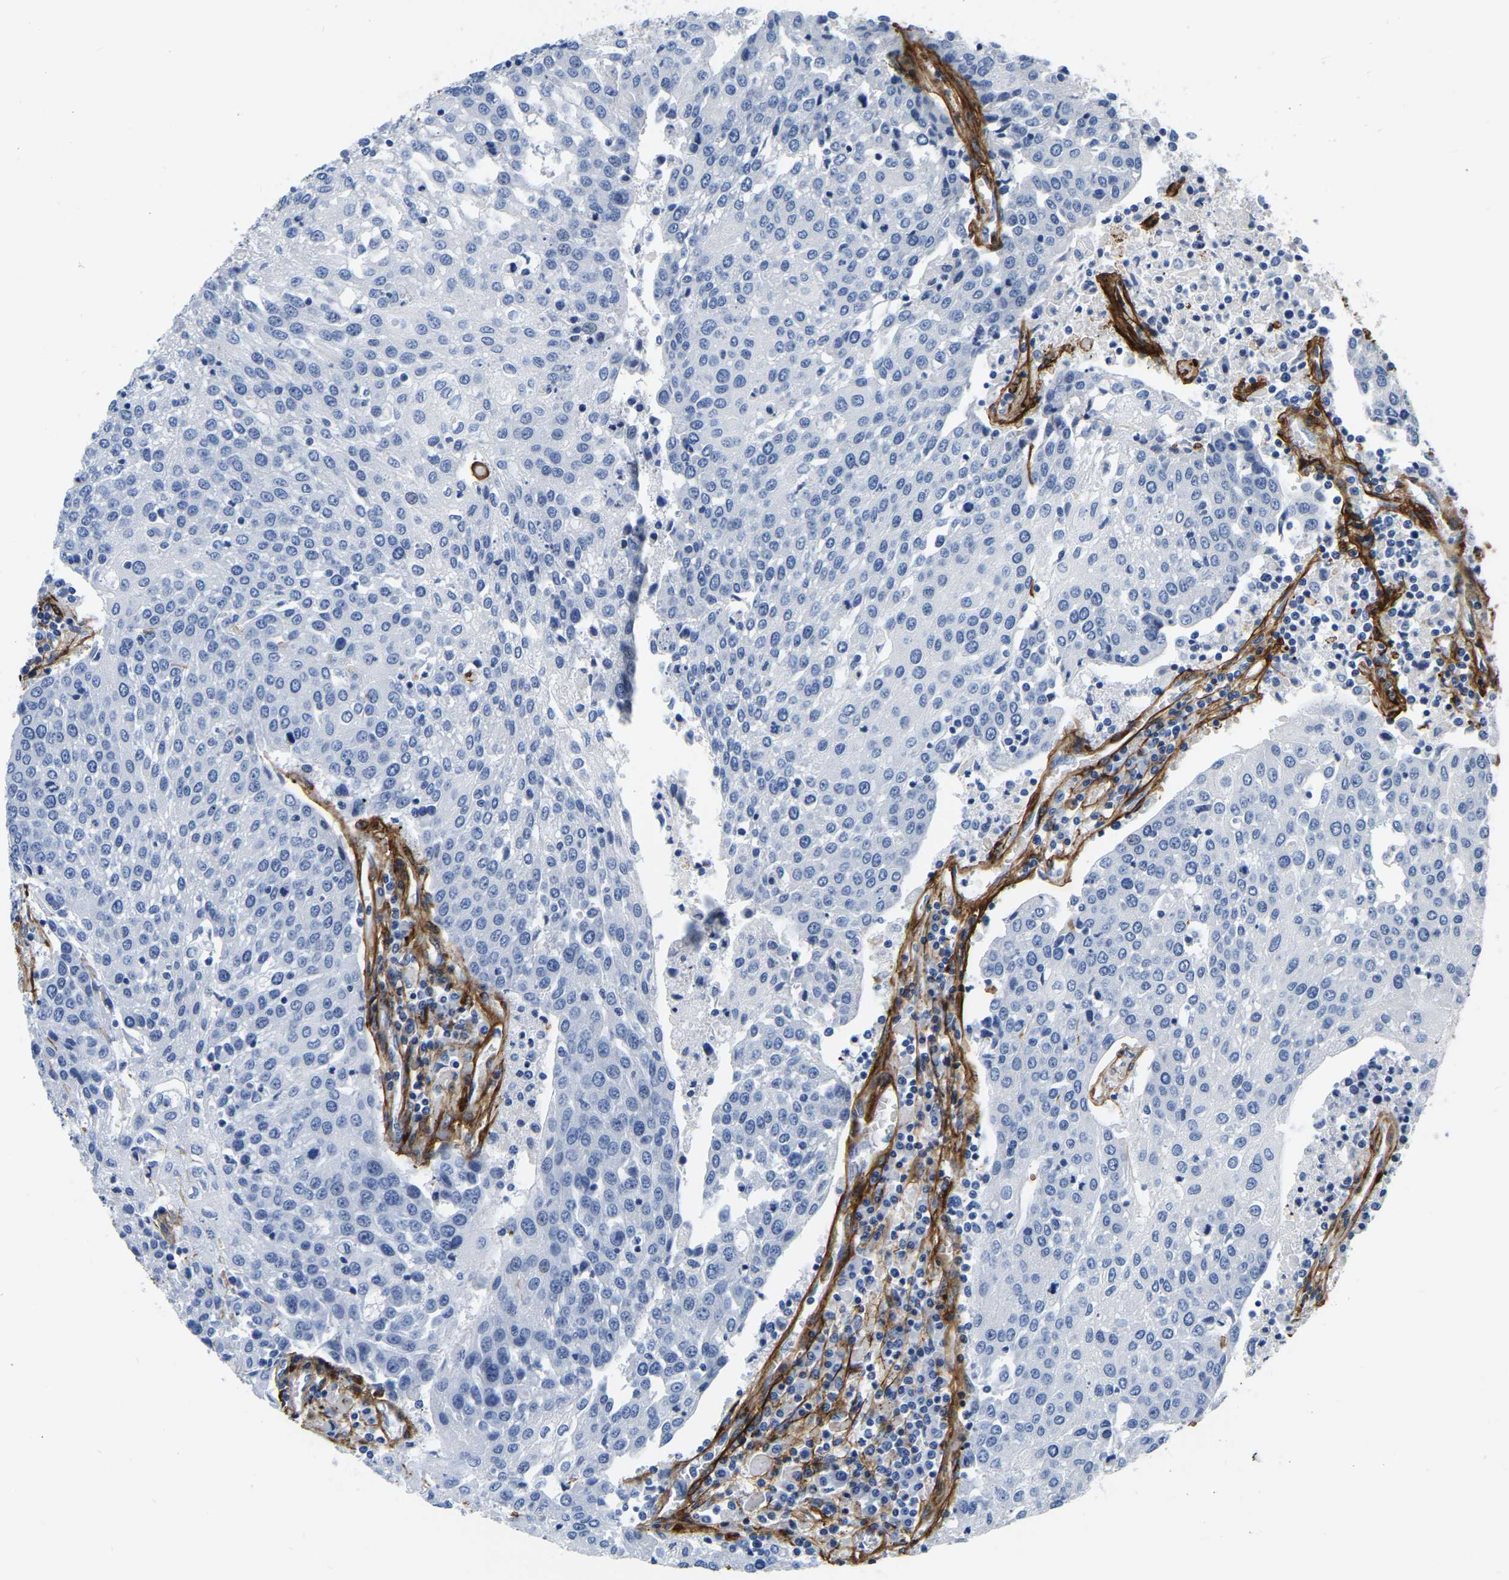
{"staining": {"intensity": "negative", "quantity": "none", "location": "none"}, "tissue": "urothelial cancer", "cell_type": "Tumor cells", "image_type": "cancer", "snomed": [{"axis": "morphology", "description": "Urothelial carcinoma, High grade"}, {"axis": "topography", "description": "Urinary bladder"}], "caption": "The photomicrograph displays no significant positivity in tumor cells of high-grade urothelial carcinoma.", "gene": "COL6A1", "patient": {"sex": "female", "age": 85}}